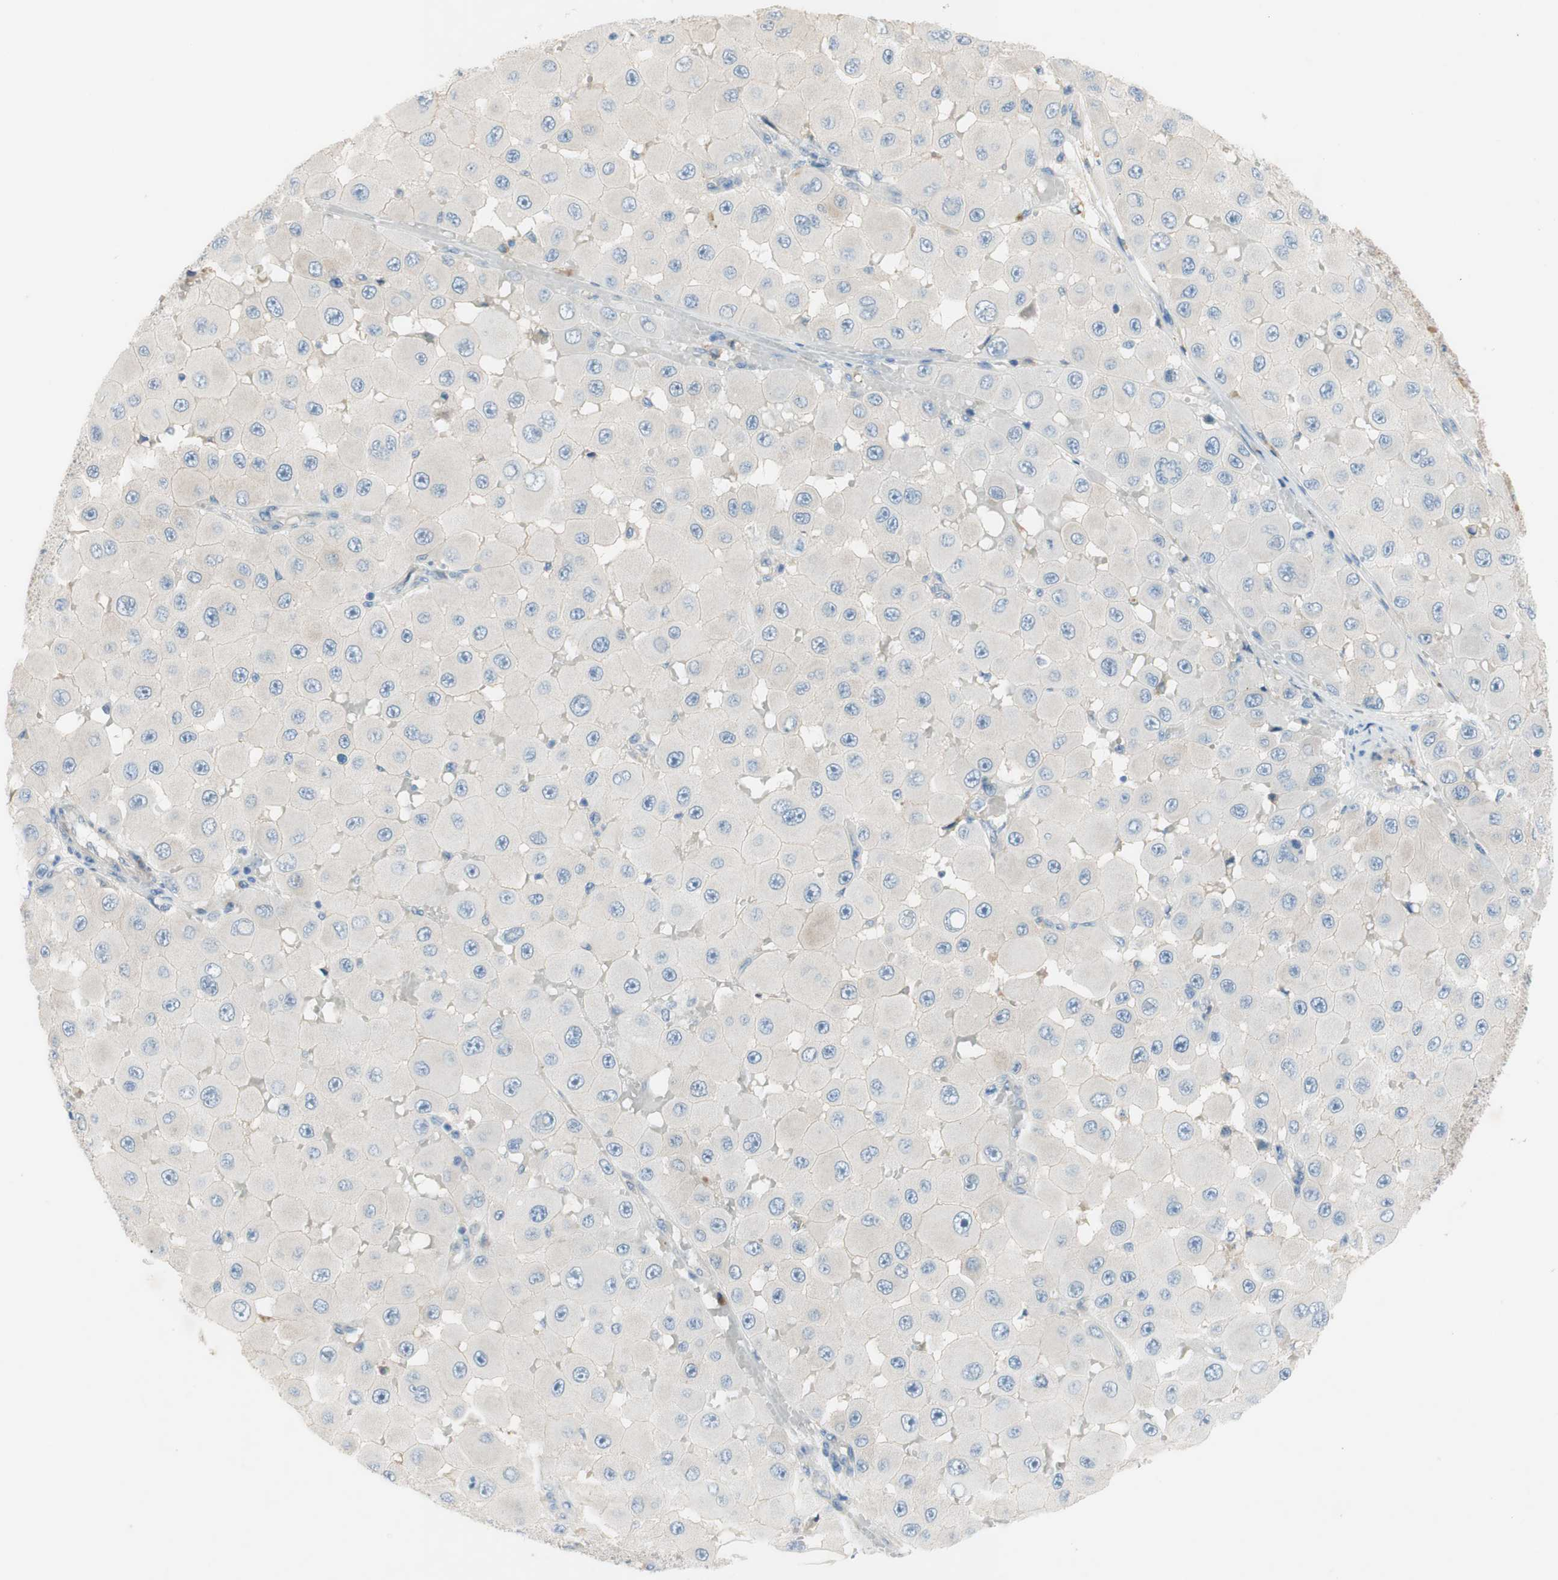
{"staining": {"intensity": "negative", "quantity": "none", "location": "none"}, "tissue": "melanoma", "cell_type": "Tumor cells", "image_type": "cancer", "snomed": [{"axis": "morphology", "description": "Malignant melanoma, NOS"}, {"axis": "topography", "description": "Skin"}], "caption": "A histopathology image of melanoma stained for a protein shows no brown staining in tumor cells.", "gene": "FDFT1", "patient": {"sex": "female", "age": 81}}